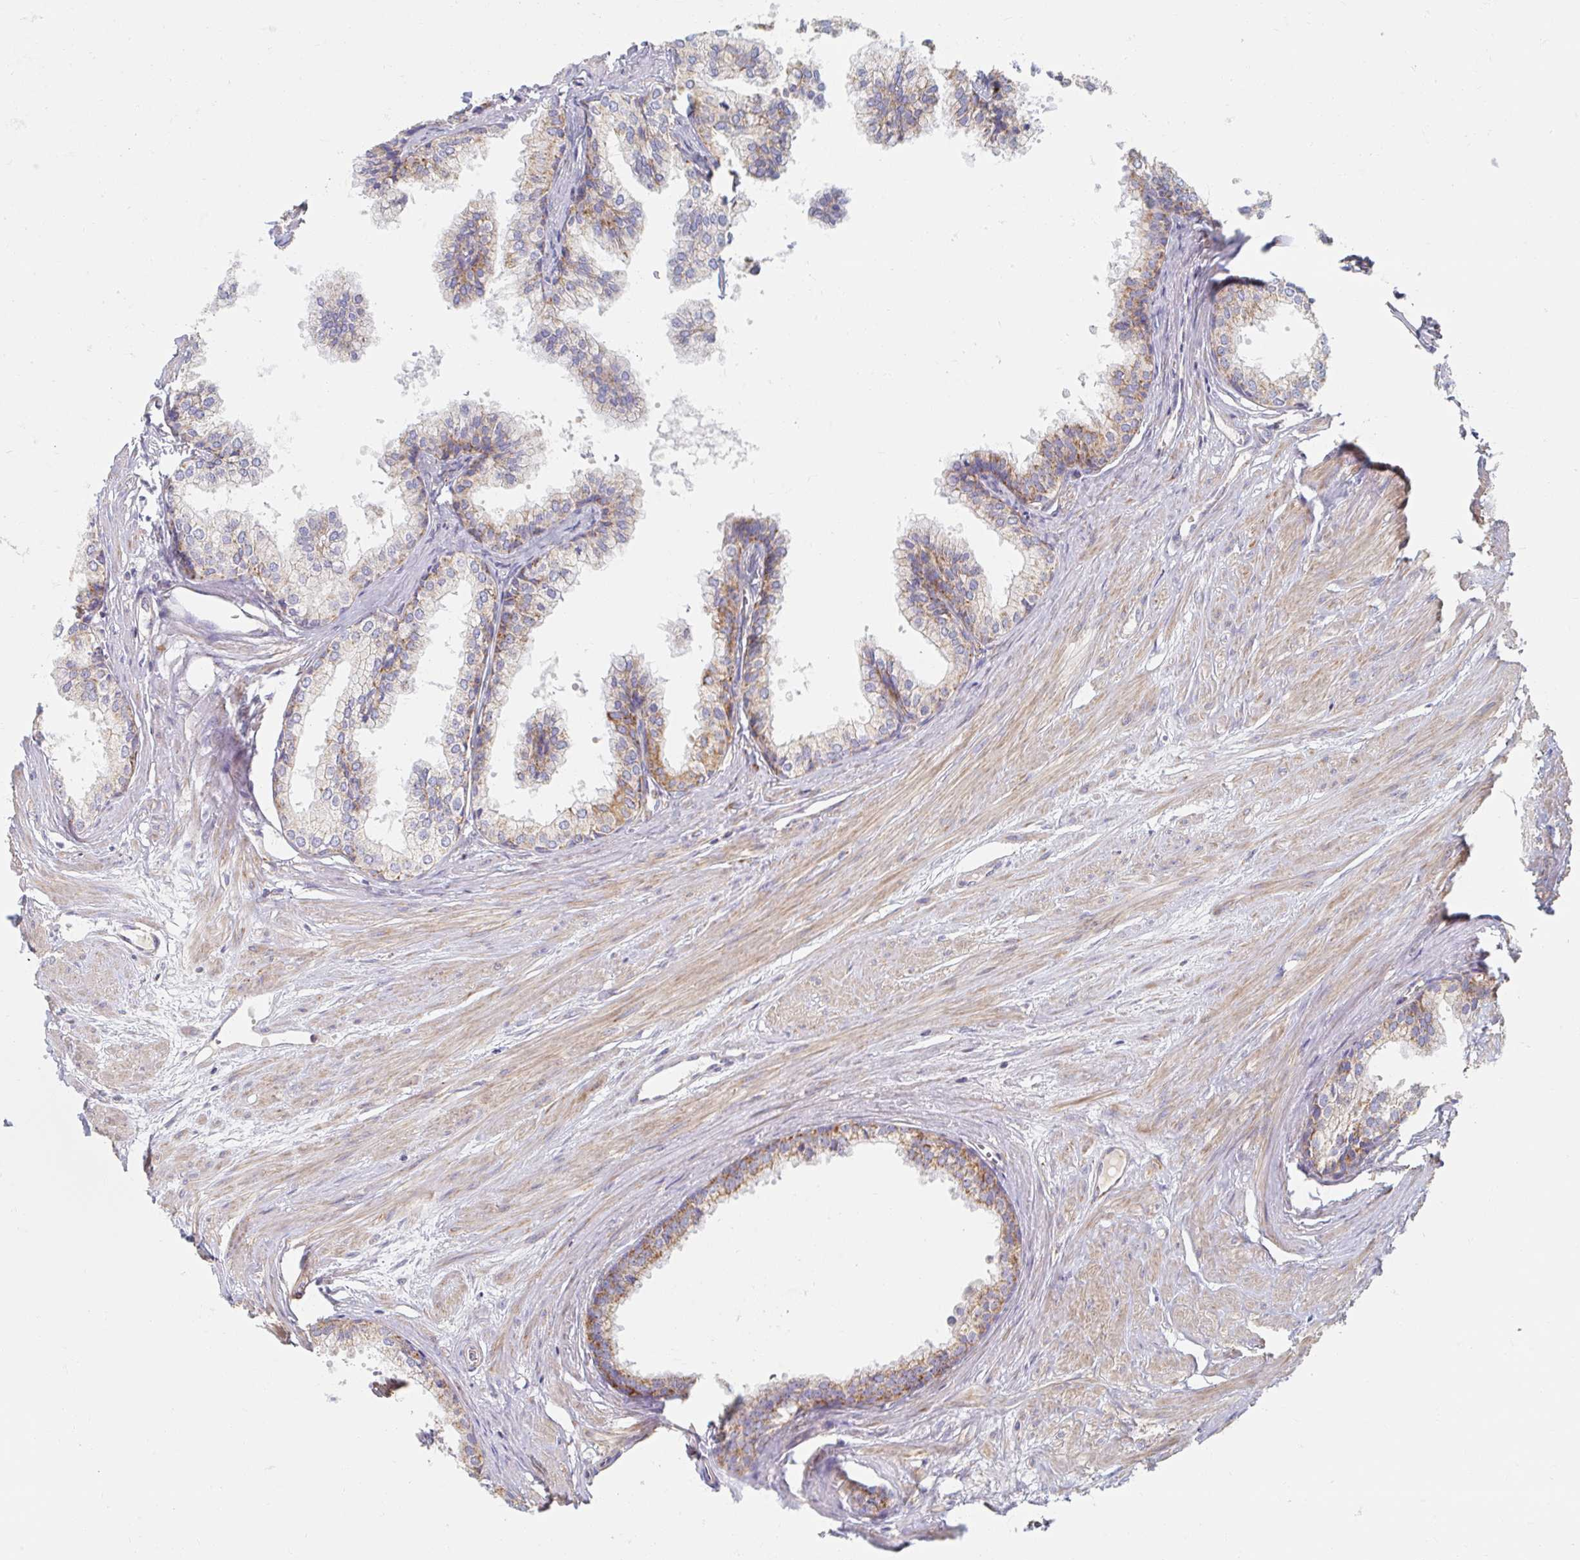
{"staining": {"intensity": "moderate", "quantity": "25%-75%", "location": "cytoplasmic/membranous"}, "tissue": "prostate", "cell_type": "Glandular cells", "image_type": "normal", "snomed": [{"axis": "morphology", "description": "Normal tissue, NOS"}, {"axis": "topography", "description": "Prostate"}, {"axis": "topography", "description": "Peripheral nerve tissue"}], "caption": "Immunohistochemistry photomicrograph of benign prostate: human prostate stained using immunohistochemistry demonstrates medium levels of moderate protein expression localized specifically in the cytoplasmic/membranous of glandular cells, appearing as a cytoplasmic/membranous brown color.", "gene": "MAVS", "patient": {"sex": "male", "age": 55}}